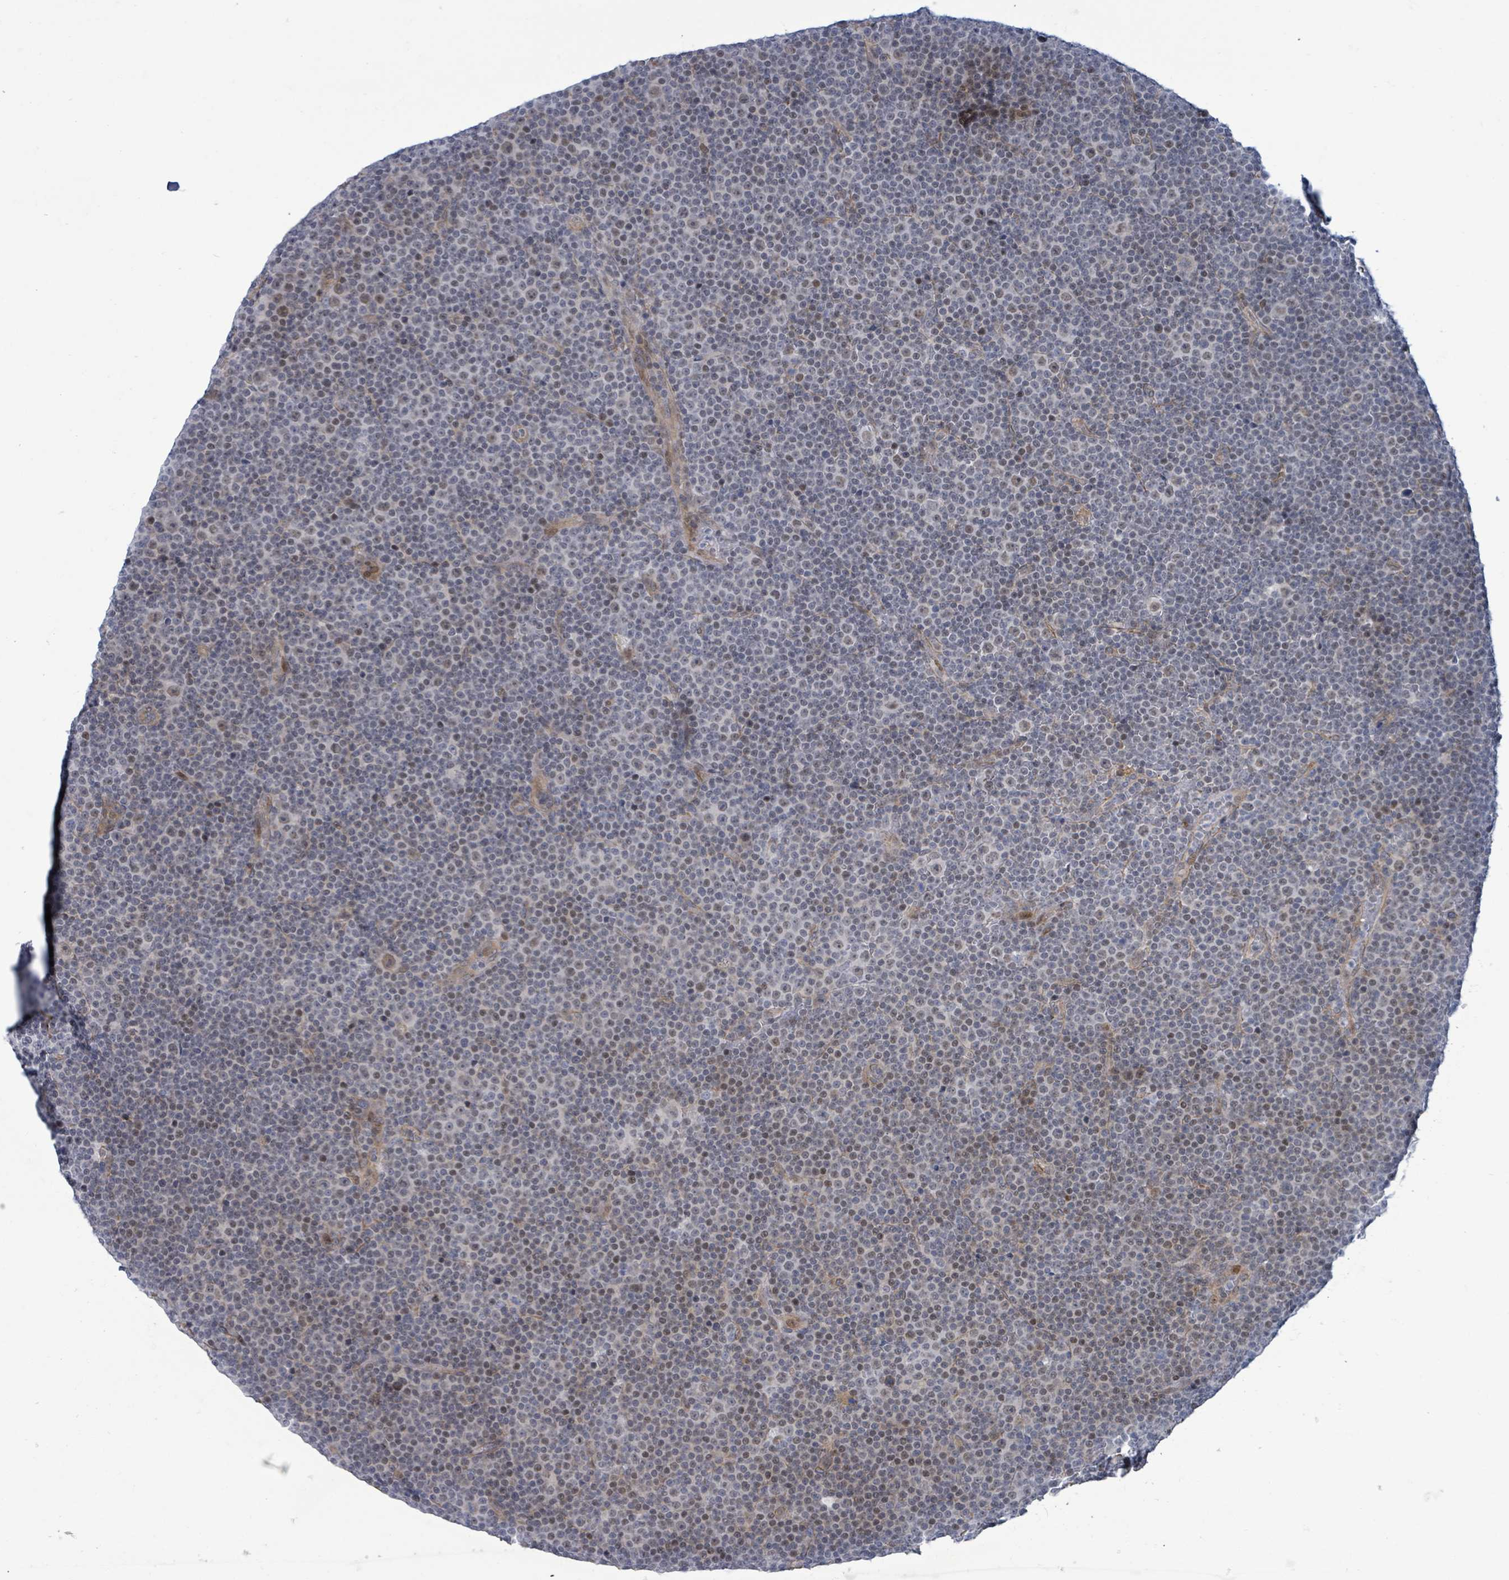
{"staining": {"intensity": "negative", "quantity": "none", "location": "none"}, "tissue": "lymphoma", "cell_type": "Tumor cells", "image_type": "cancer", "snomed": [{"axis": "morphology", "description": "Malignant lymphoma, non-Hodgkin's type, Low grade"}, {"axis": "topography", "description": "Lymph node"}], "caption": "A high-resolution micrograph shows immunohistochemistry staining of low-grade malignant lymphoma, non-Hodgkin's type, which demonstrates no significant positivity in tumor cells. (Brightfield microscopy of DAB (3,3'-diaminobenzidine) IHC at high magnification).", "gene": "DMRTC1B", "patient": {"sex": "female", "age": 67}}